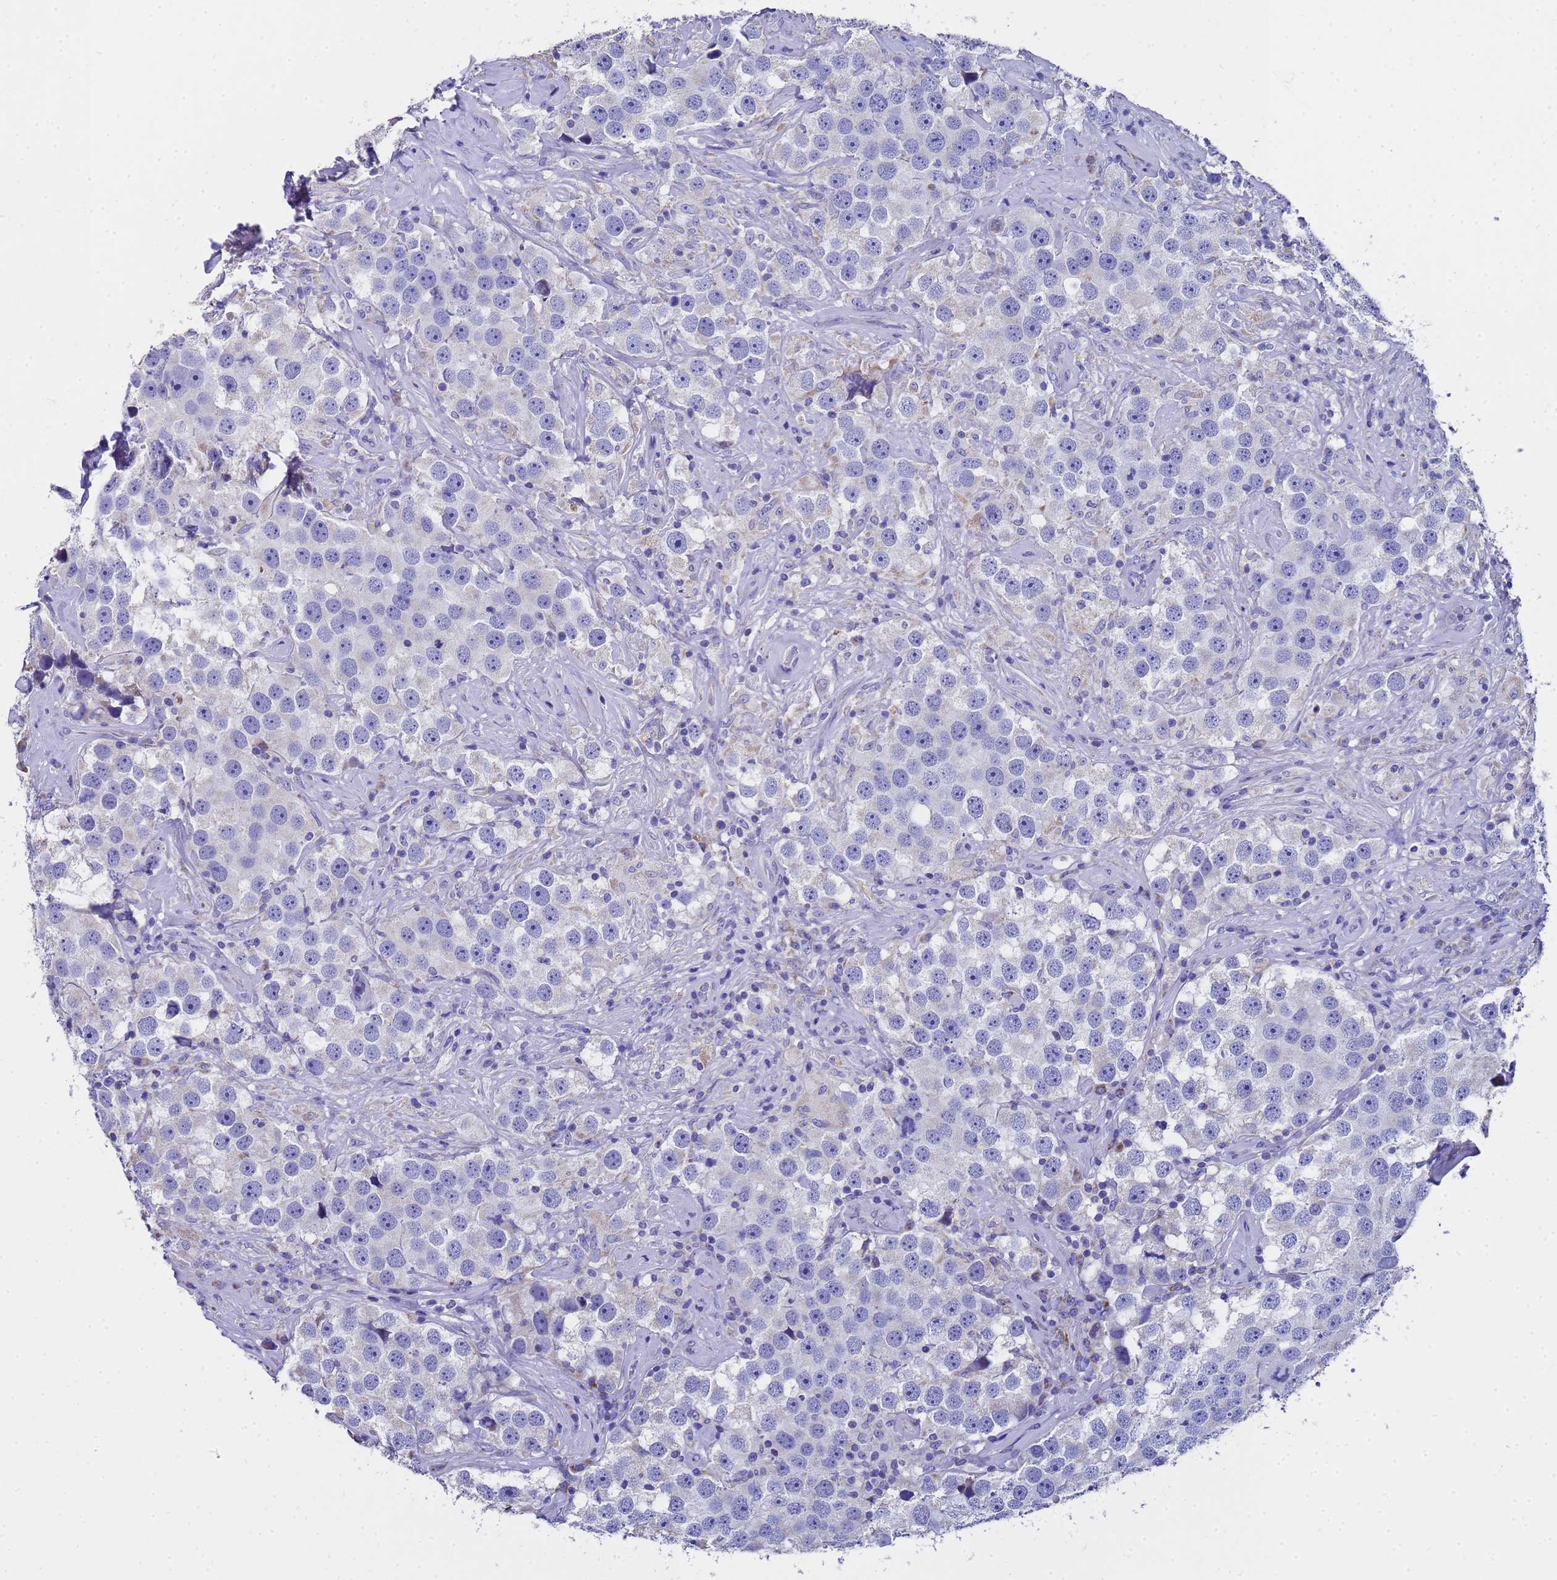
{"staining": {"intensity": "negative", "quantity": "none", "location": "none"}, "tissue": "testis cancer", "cell_type": "Tumor cells", "image_type": "cancer", "snomed": [{"axis": "morphology", "description": "Seminoma, NOS"}, {"axis": "topography", "description": "Testis"}], "caption": "This is an IHC image of human testis cancer. There is no staining in tumor cells.", "gene": "MRPS12", "patient": {"sex": "male", "age": 49}}